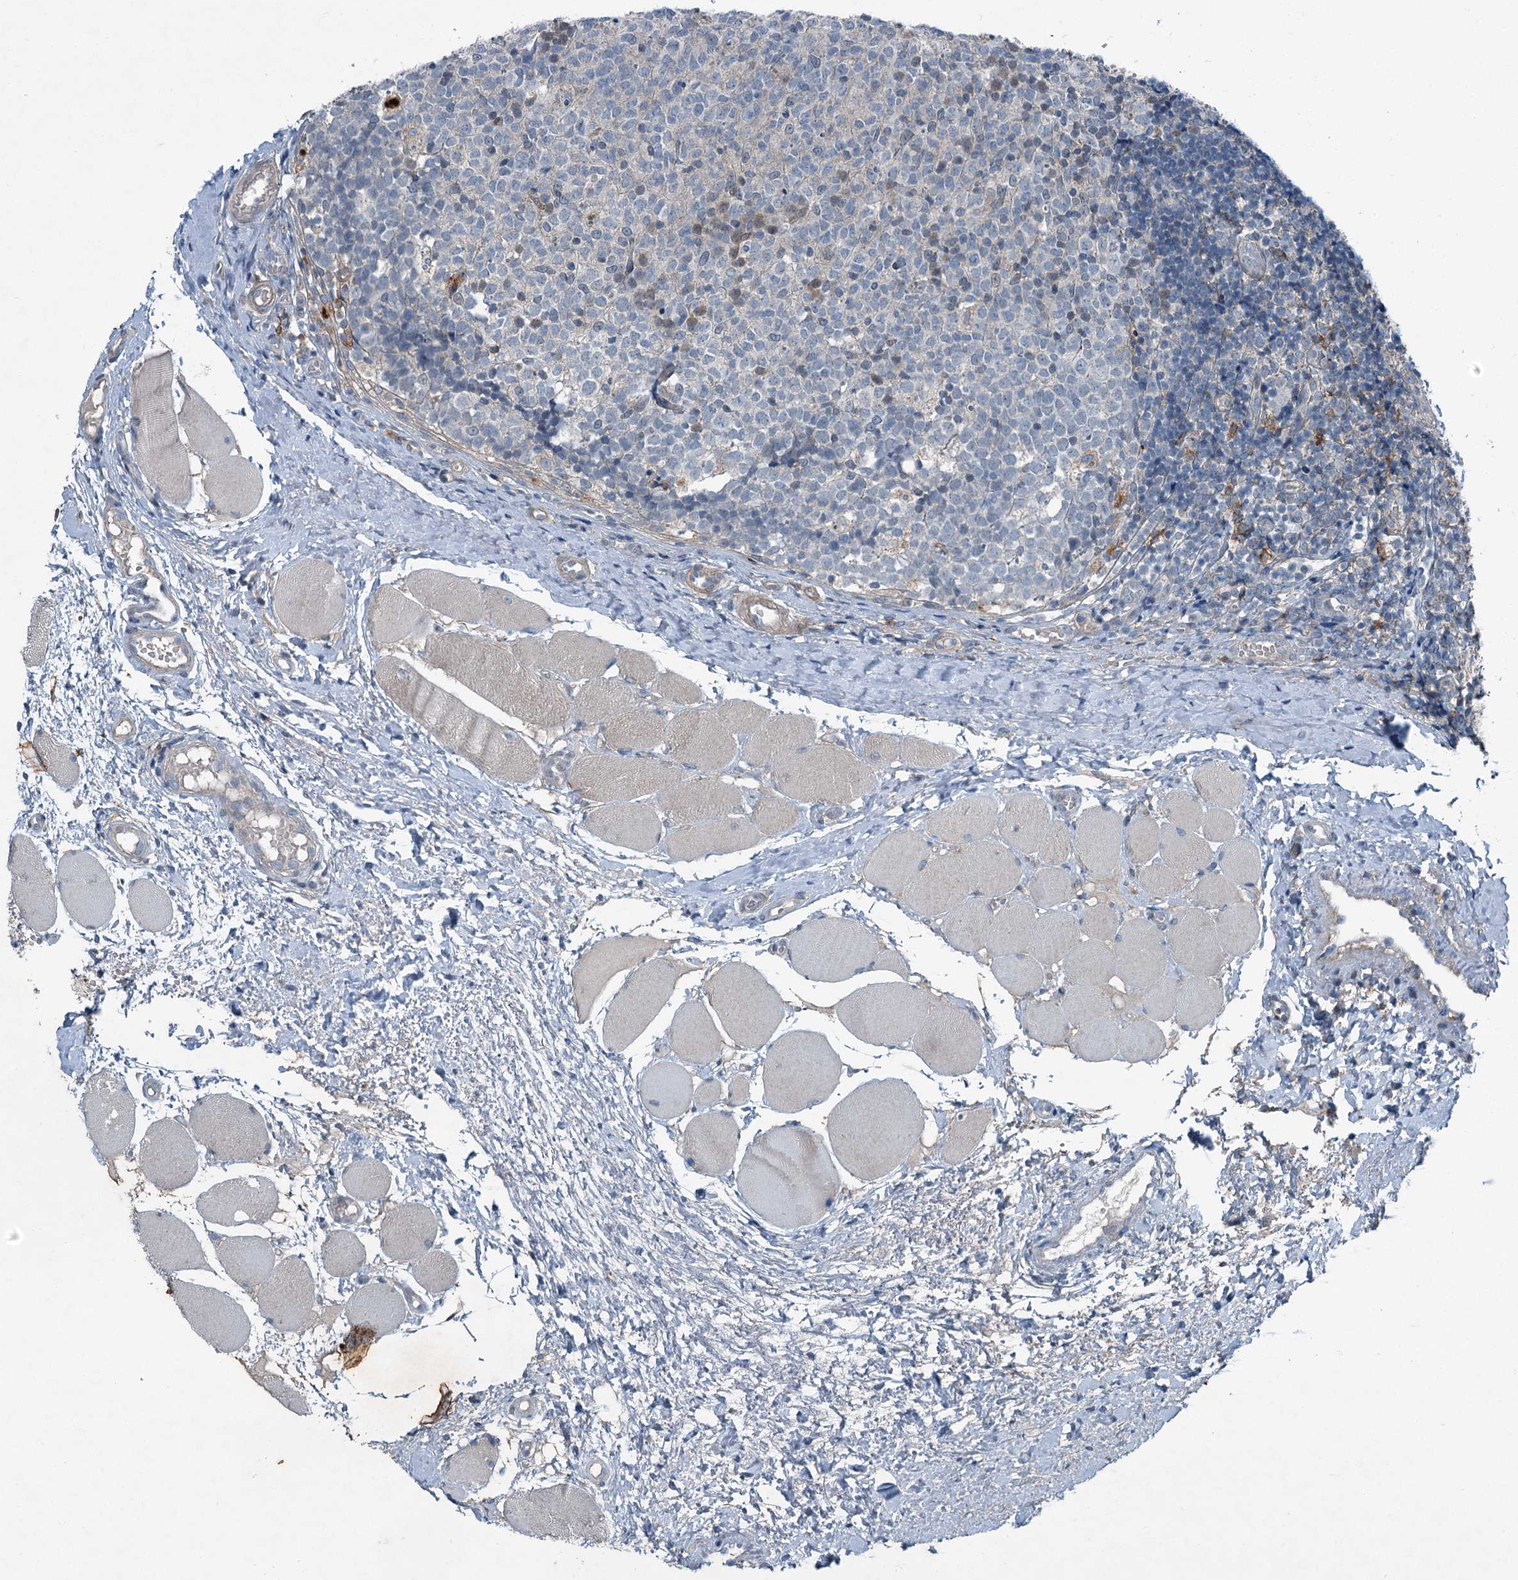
{"staining": {"intensity": "weak", "quantity": "<25%", "location": "cytoplasmic/membranous"}, "tissue": "tonsil", "cell_type": "Germinal center cells", "image_type": "normal", "snomed": [{"axis": "morphology", "description": "Normal tissue, NOS"}, {"axis": "topography", "description": "Tonsil"}], "caption": "There is no significant staining in germinal center cells of tonsil. Brightfield microscopy of immunohistochemistry (IHC) stained with DAB (3,3'-diaminobenzidine) (brown) and hematoxylin (blue), captured at high magnification.", "gene": "AXL", "patient": {"sex": "female", "age": 19}}